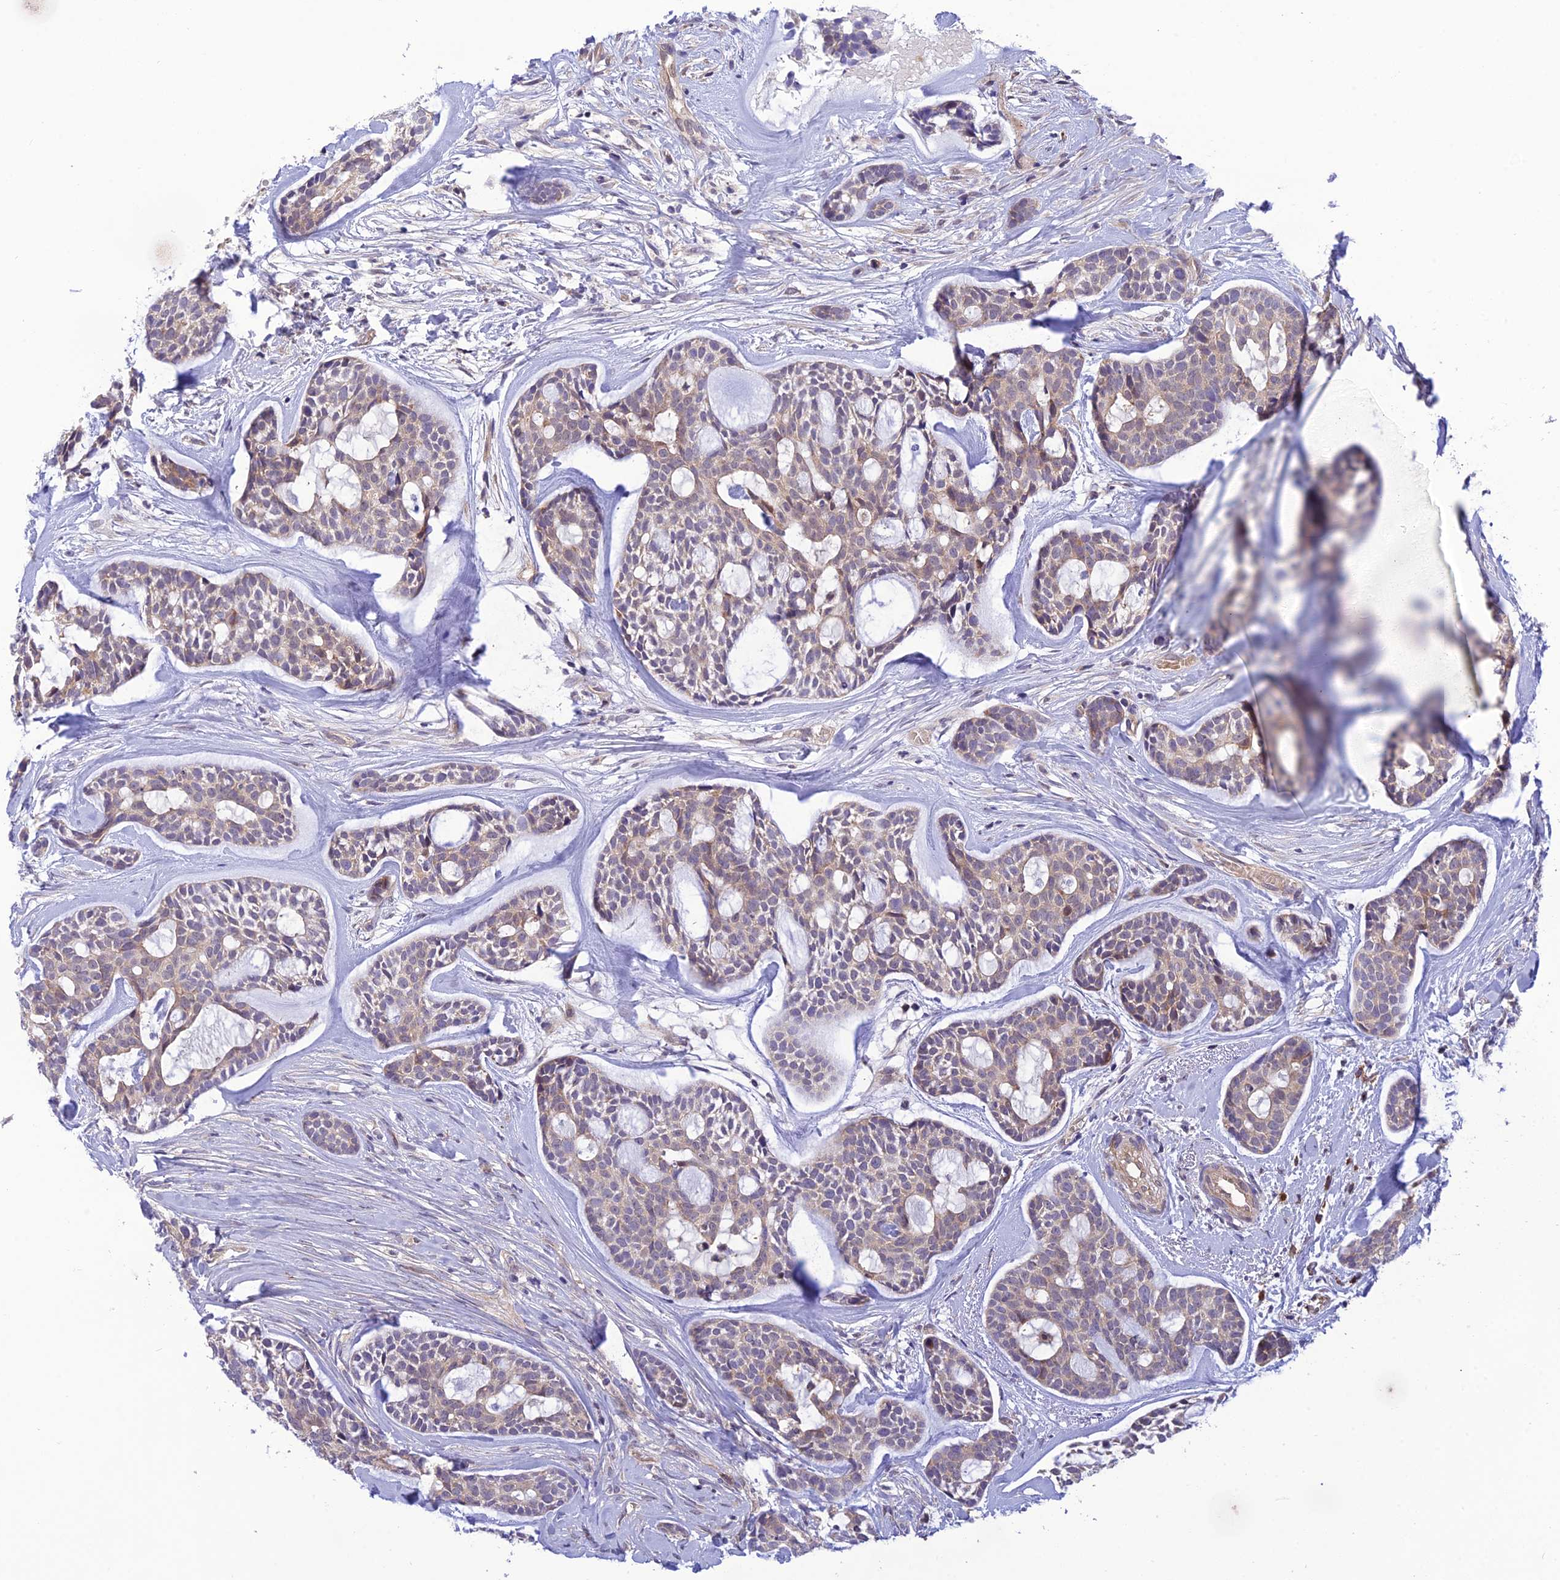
{"staining": {"intensity": "weak", "quantity": "<25%", "location": "cytoplasmic/membranous"}, "tissue": "head and neck cancer", "cell_type": "Tumor cells", "image_type": "cancer", "snomed": [{"axis": "morphology", "description": "Normal tissue, NOS"}, {"axis": "morphology", "description": "Adenocarcinoma, NOS"}, {"axis": "topography", "description": "Subcutis"}, {"axis": "topography", "description": "Nasopharynx"}, {"axis": "topography", "description": "Head-Neck"}], "caption": "A micrograph of human head and neck cancer (adenocarcinoma) is negative for staining in tumor cells.", "gene": "UROS", "patient": {"sex": "female", "age": 73}}